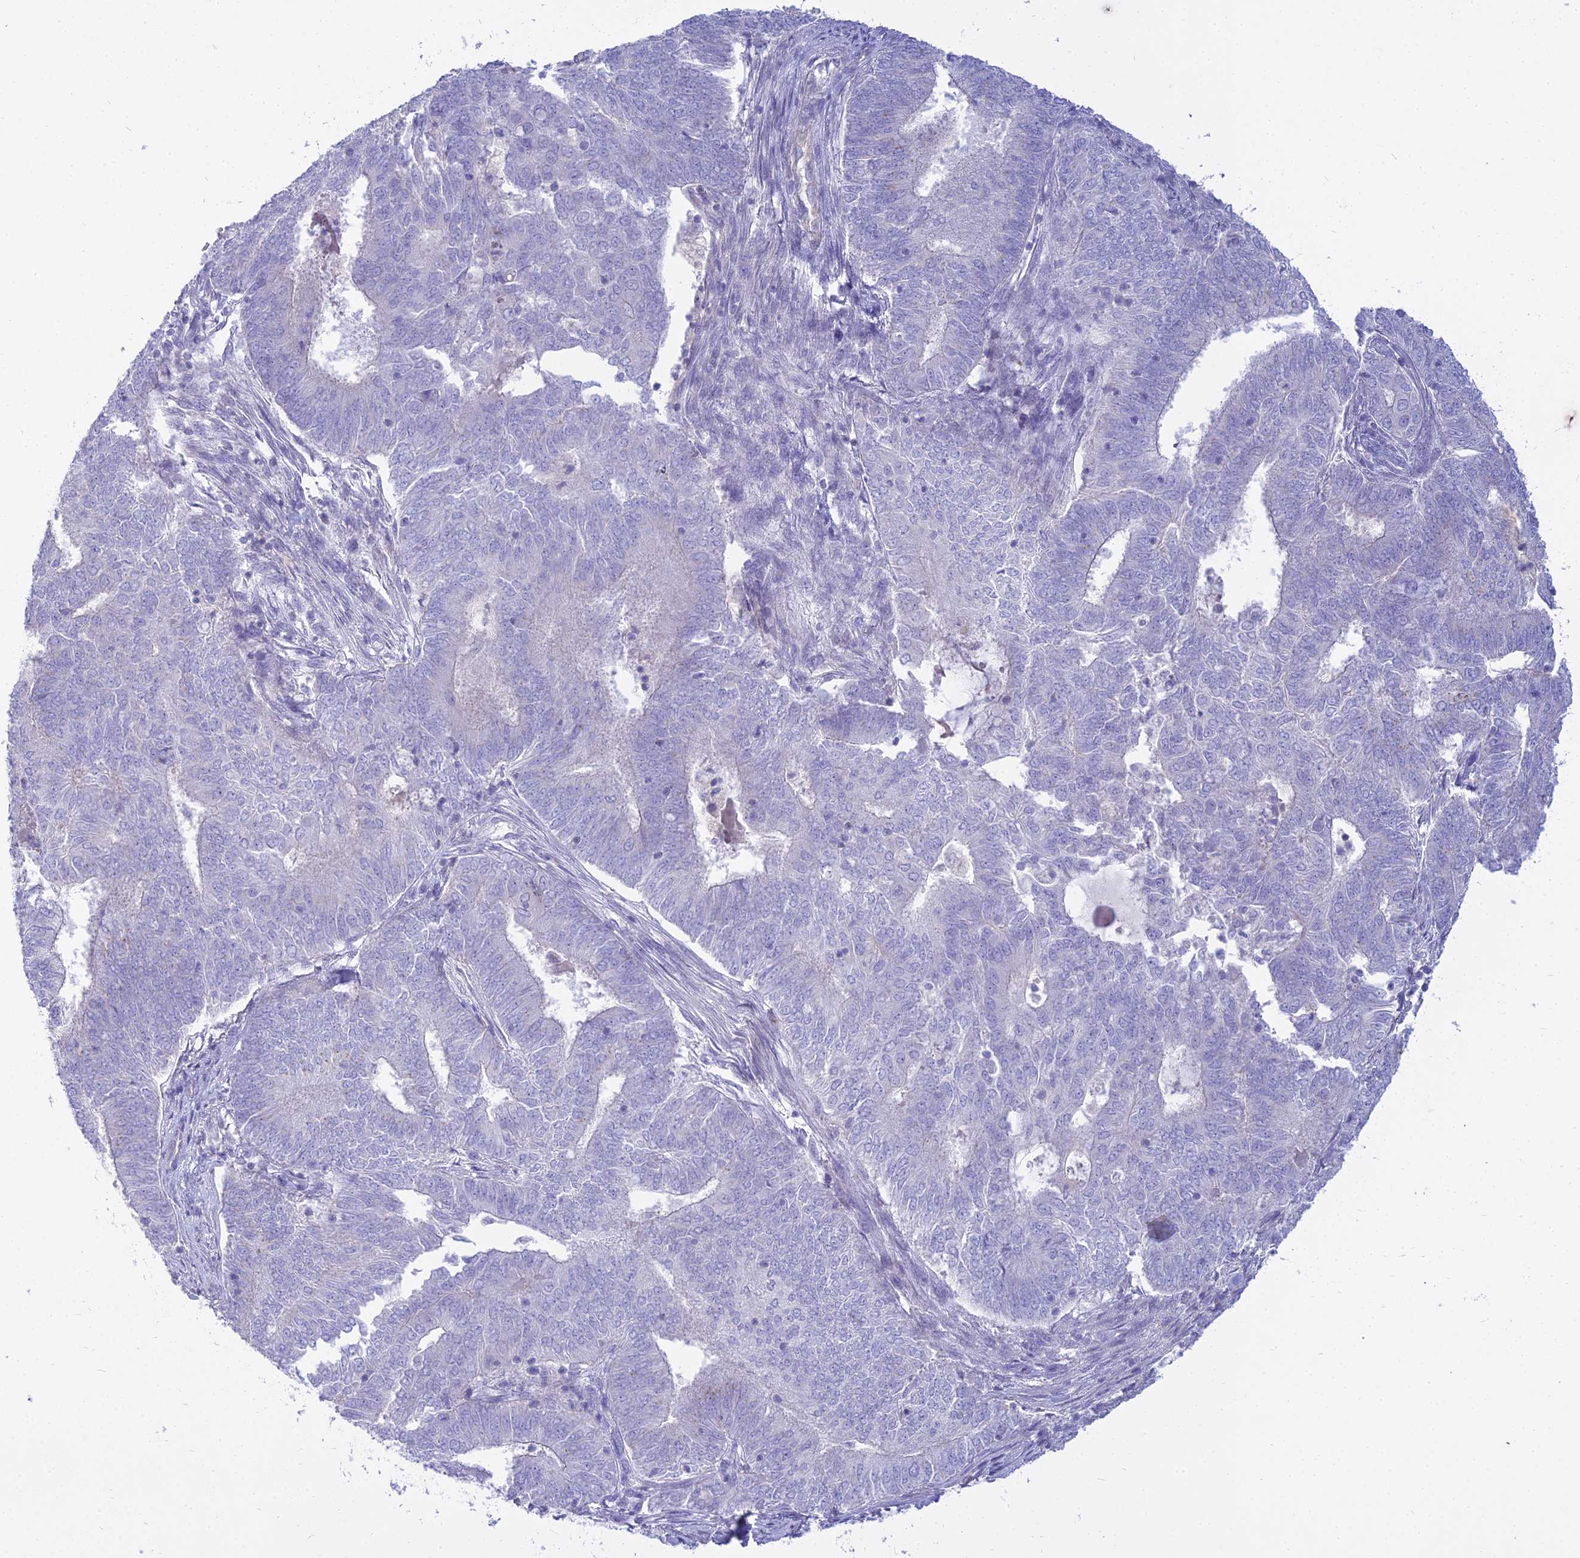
{"staining": {"intensity": "negative", "quantity": "none", "location": "none"}, "tissue": "endometrial cancer", "cell_type": "Tumor cells", "image_type": "cancer", "snomed": [{"axis": "morphology", "description": "Adenocarcinoma, NOS"}, {"axis": "topography", "description": "Endometrium"}], "caption": "Histopathology image shows no protein staining in tumor cells of endometrial adenocarcinoma tissue. (Immunohistochemistry (ihc), brightfield microscopy, high magnification).", "gene": "SMIM24", "patient": {"sex": "female", "age": 62}}